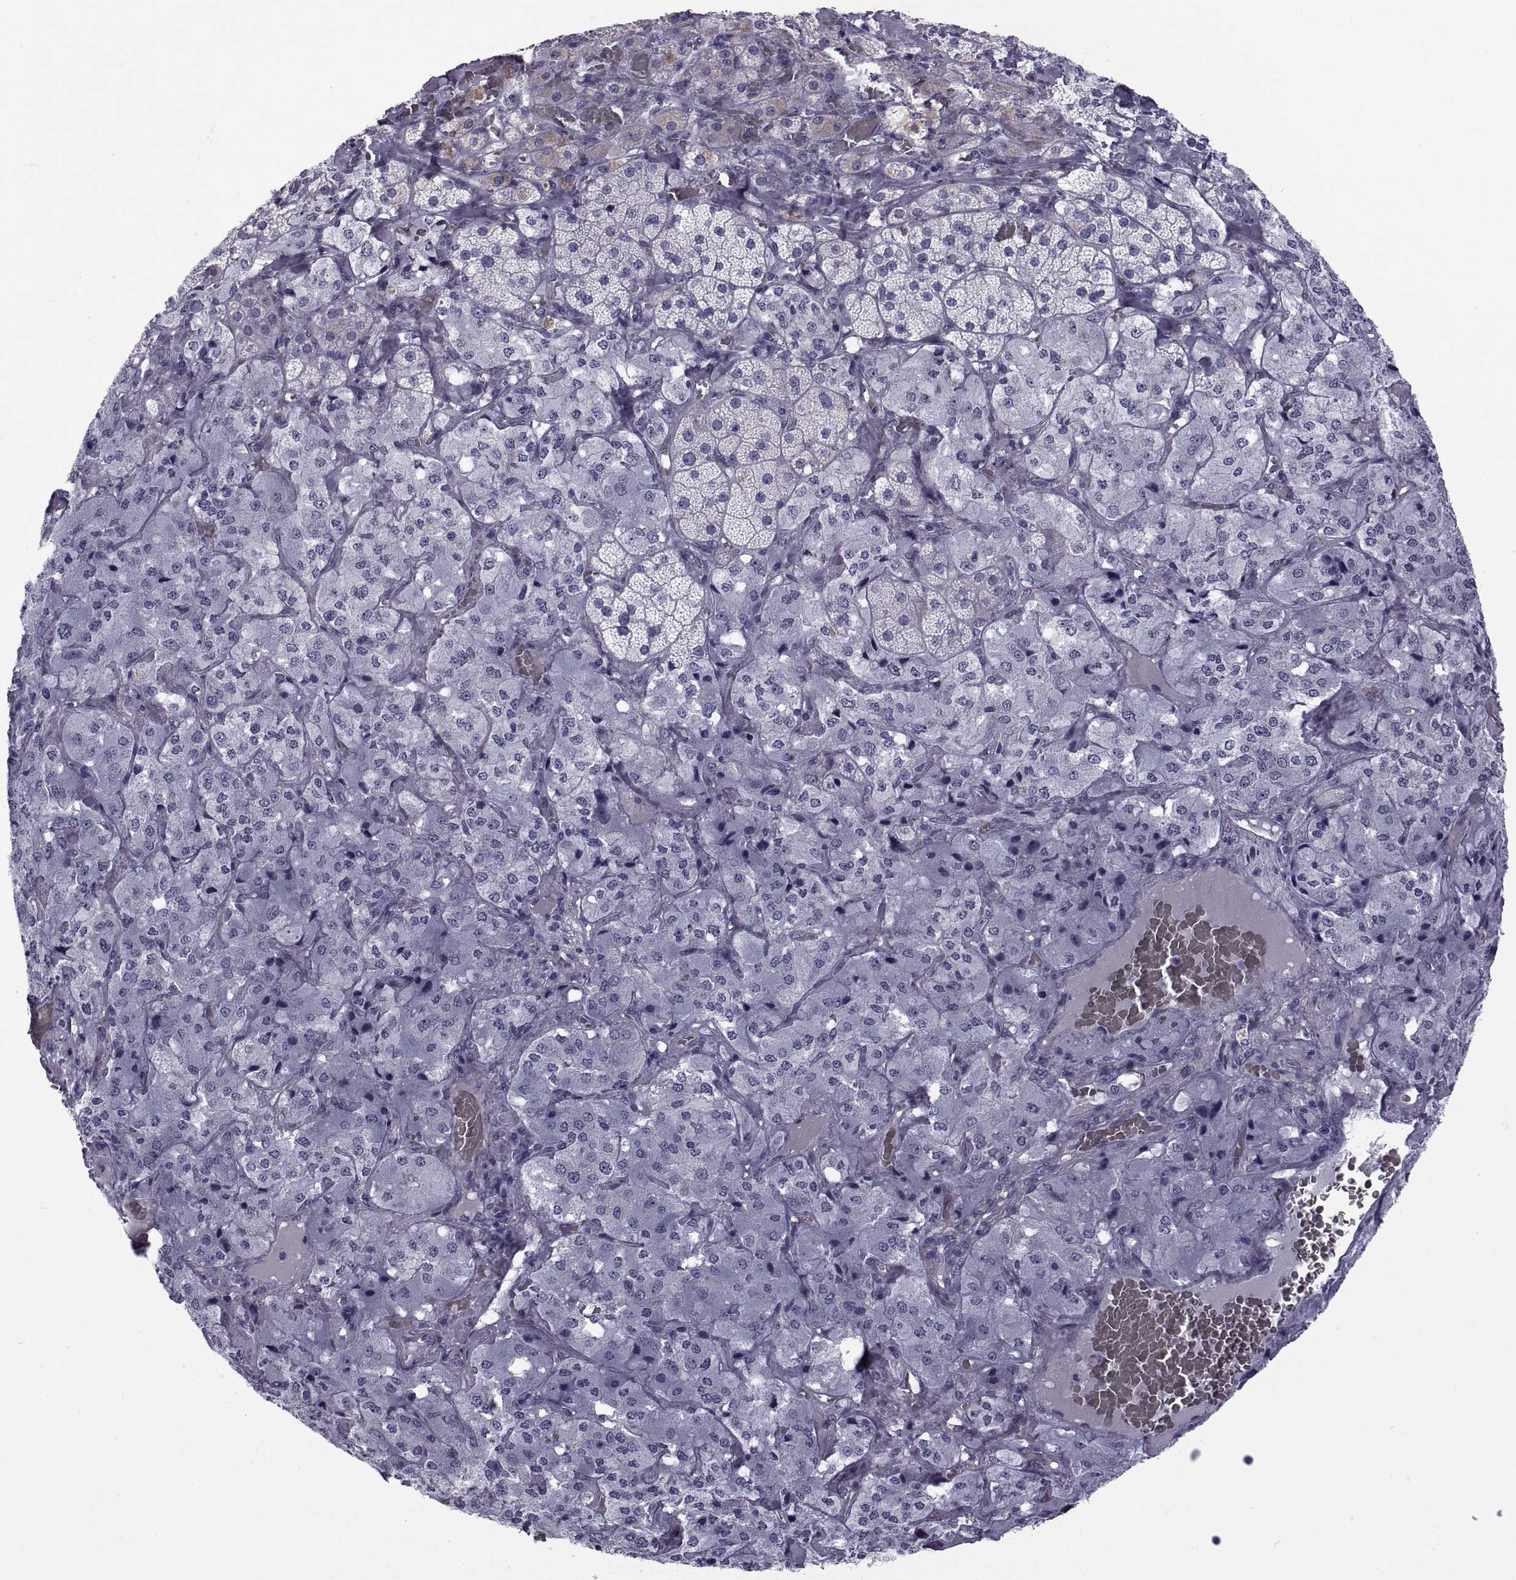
{"staining": {"intensity": "negative", "quantity": "none", "location": "none"}, "tissue": "adrenal gland", "cell_type": "Glandular cells", "image_type": "normal", "snomed": [{"axis": "morphology", "description": "Normal tissue, NOS"}, {"axis": "topography", "description": "Adrenal gland"}], "caption": "A high-resolution histopathology image shows immunohistochemistry staining of benign adrenal gland, which exhibits no significant staining in glandular cells.", "gene": "MAGEB1", "patient": {"sex": "male", "age": 57}}